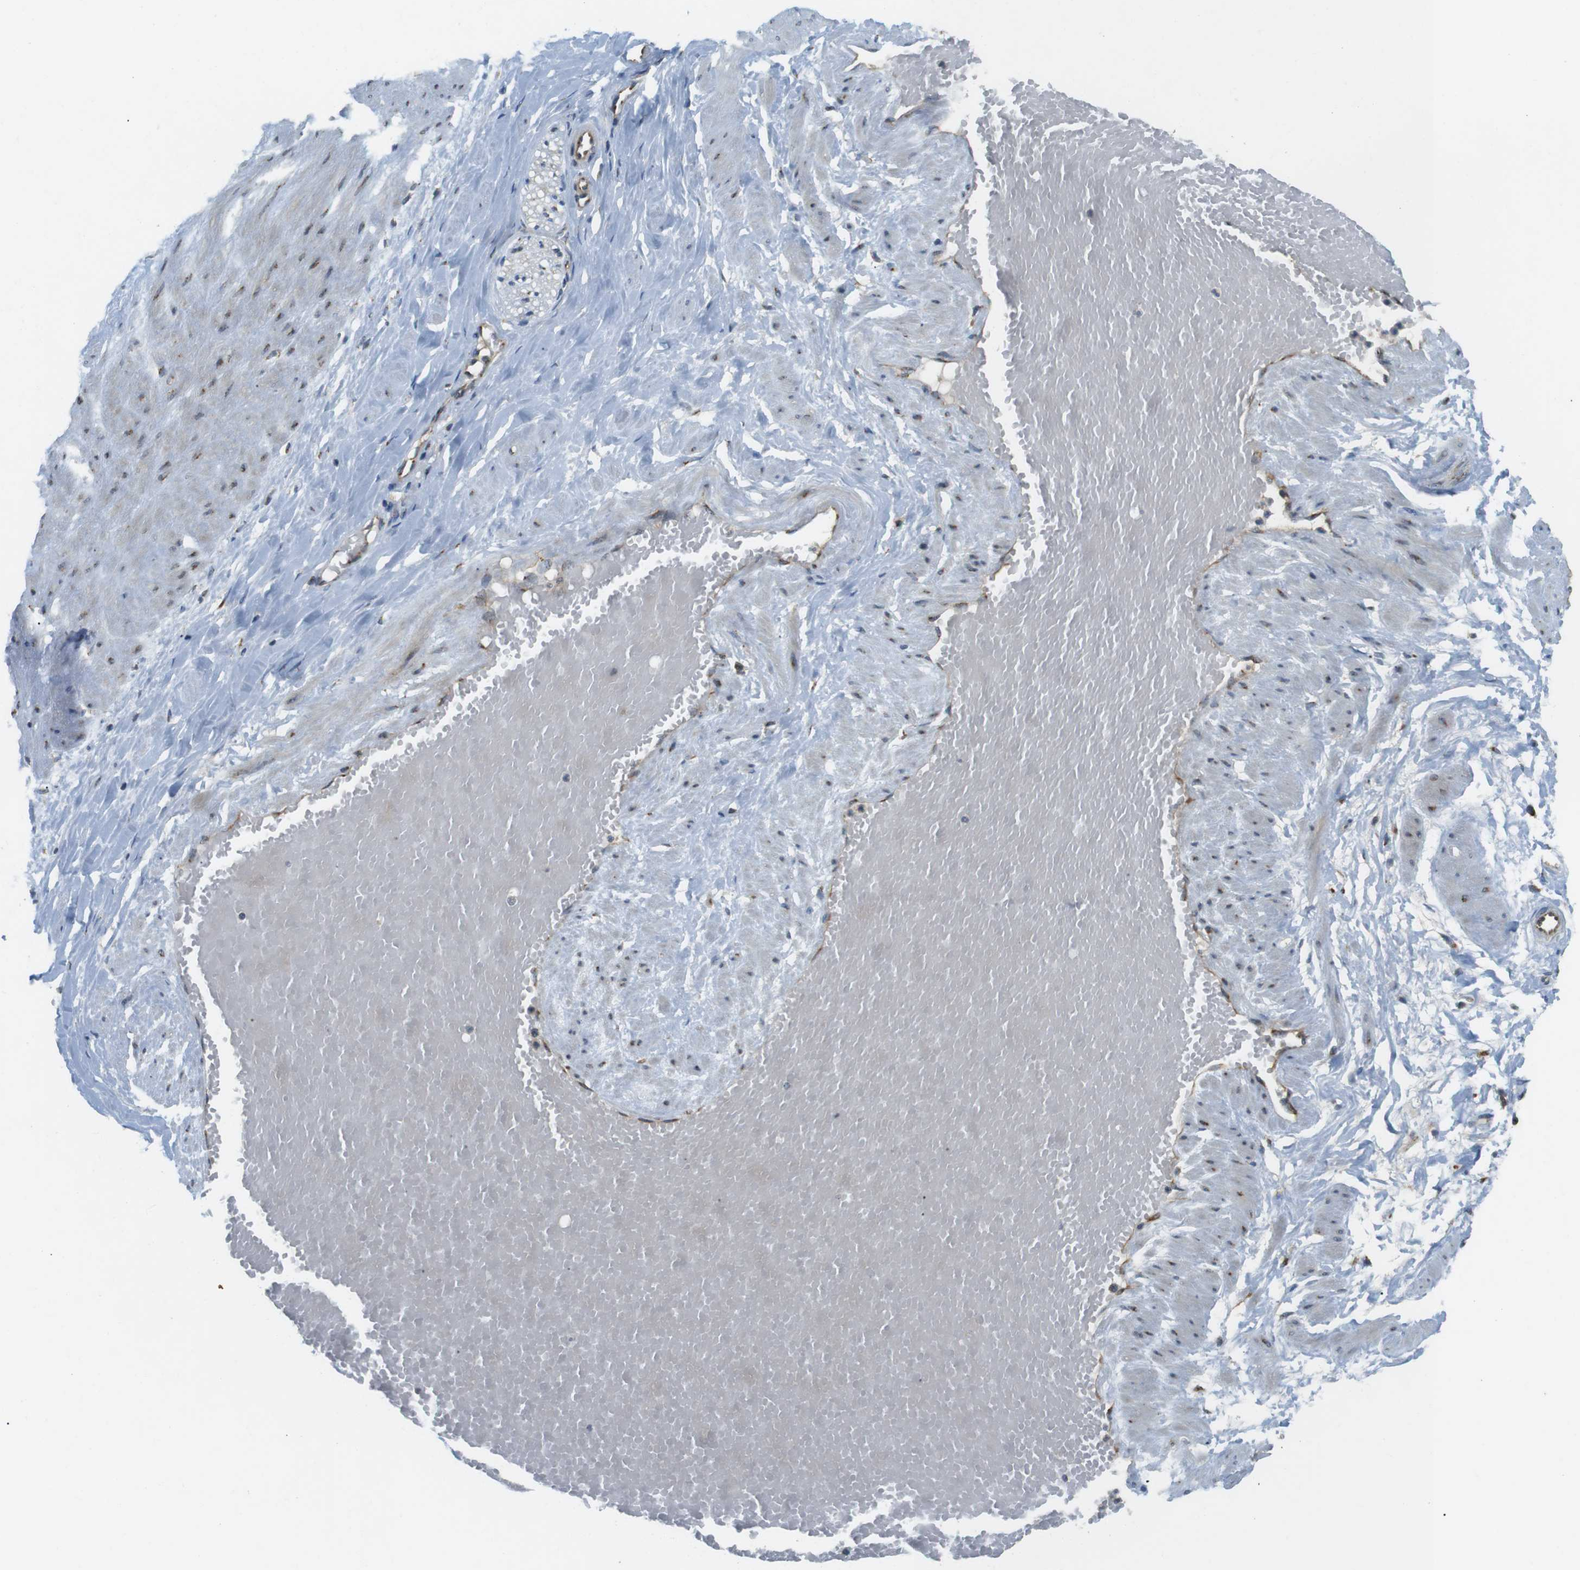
{"staining": {"intensity": "negative", "quantity": "none", "location": "none"}, "tissue": "adipose tissue", "cell_type": "Adipocytes", "image_type": "normal", "snomed": [{"axis": "morphology", "description": "Normal tissue, NOS"}, {"axis": "topography", "description": "Soft tissue"}, {"axis": "topography", "description": "Vascular tissue"}], "caption": "High magnification brightfield microscopy of benign adipose tissue stained with DAB (3,3'-diaminobenzidine) (brown) and counterstained with hematoxylin (blue): adipocytes show no significant staining.", "gene": "TMEM143", "patient": {"sex": "female", "age": 35}}